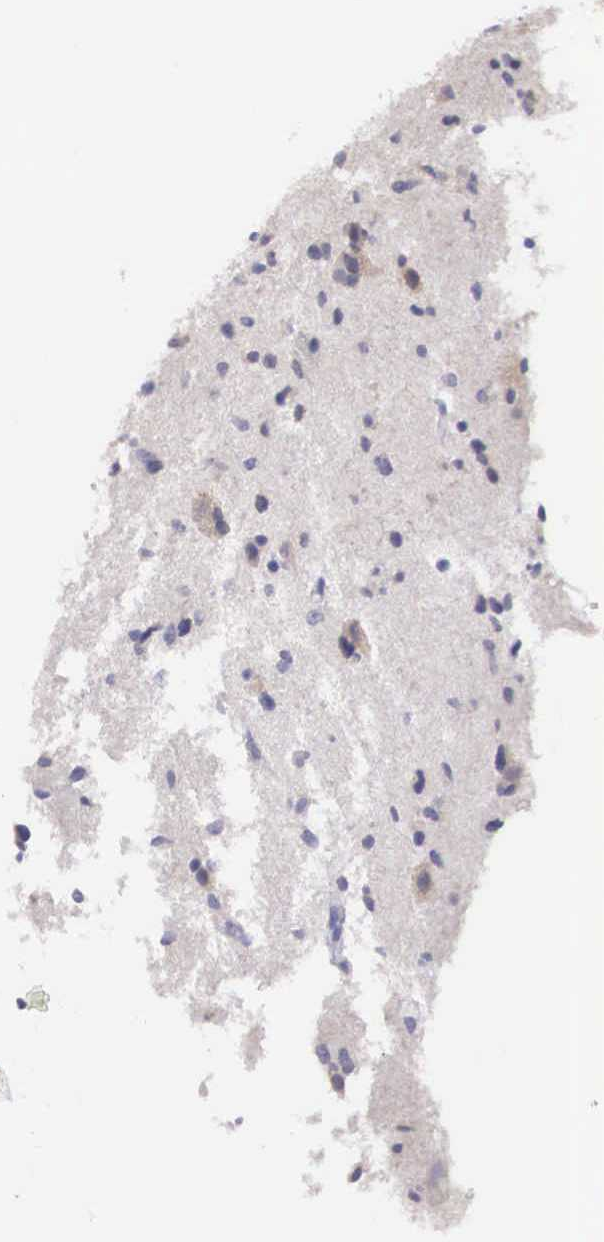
{"staining": {"intensity": "weak", "quantity": "<25%", "location": "cytoplasmic/membranous"}, "tissue": "glioma", "cell_type": "Tumor cells", "image_type": "cancer", "snomed": [{"axis": "morphology", "description": "Glioma, malignant, Low grade"}, {"axis": "topography", "description": "Brain"}], "caption": "DAB immunohistochemical staining of human malignant glioma (low-grade) shows no significant positivity in tumor cells. (Brightfield microscopy of DAB (3,3'-diaminobenzidine) immunohistochemistry at high magnification).", "gene": "REPS2", "patient": {"sex": "female", "age": 46}}